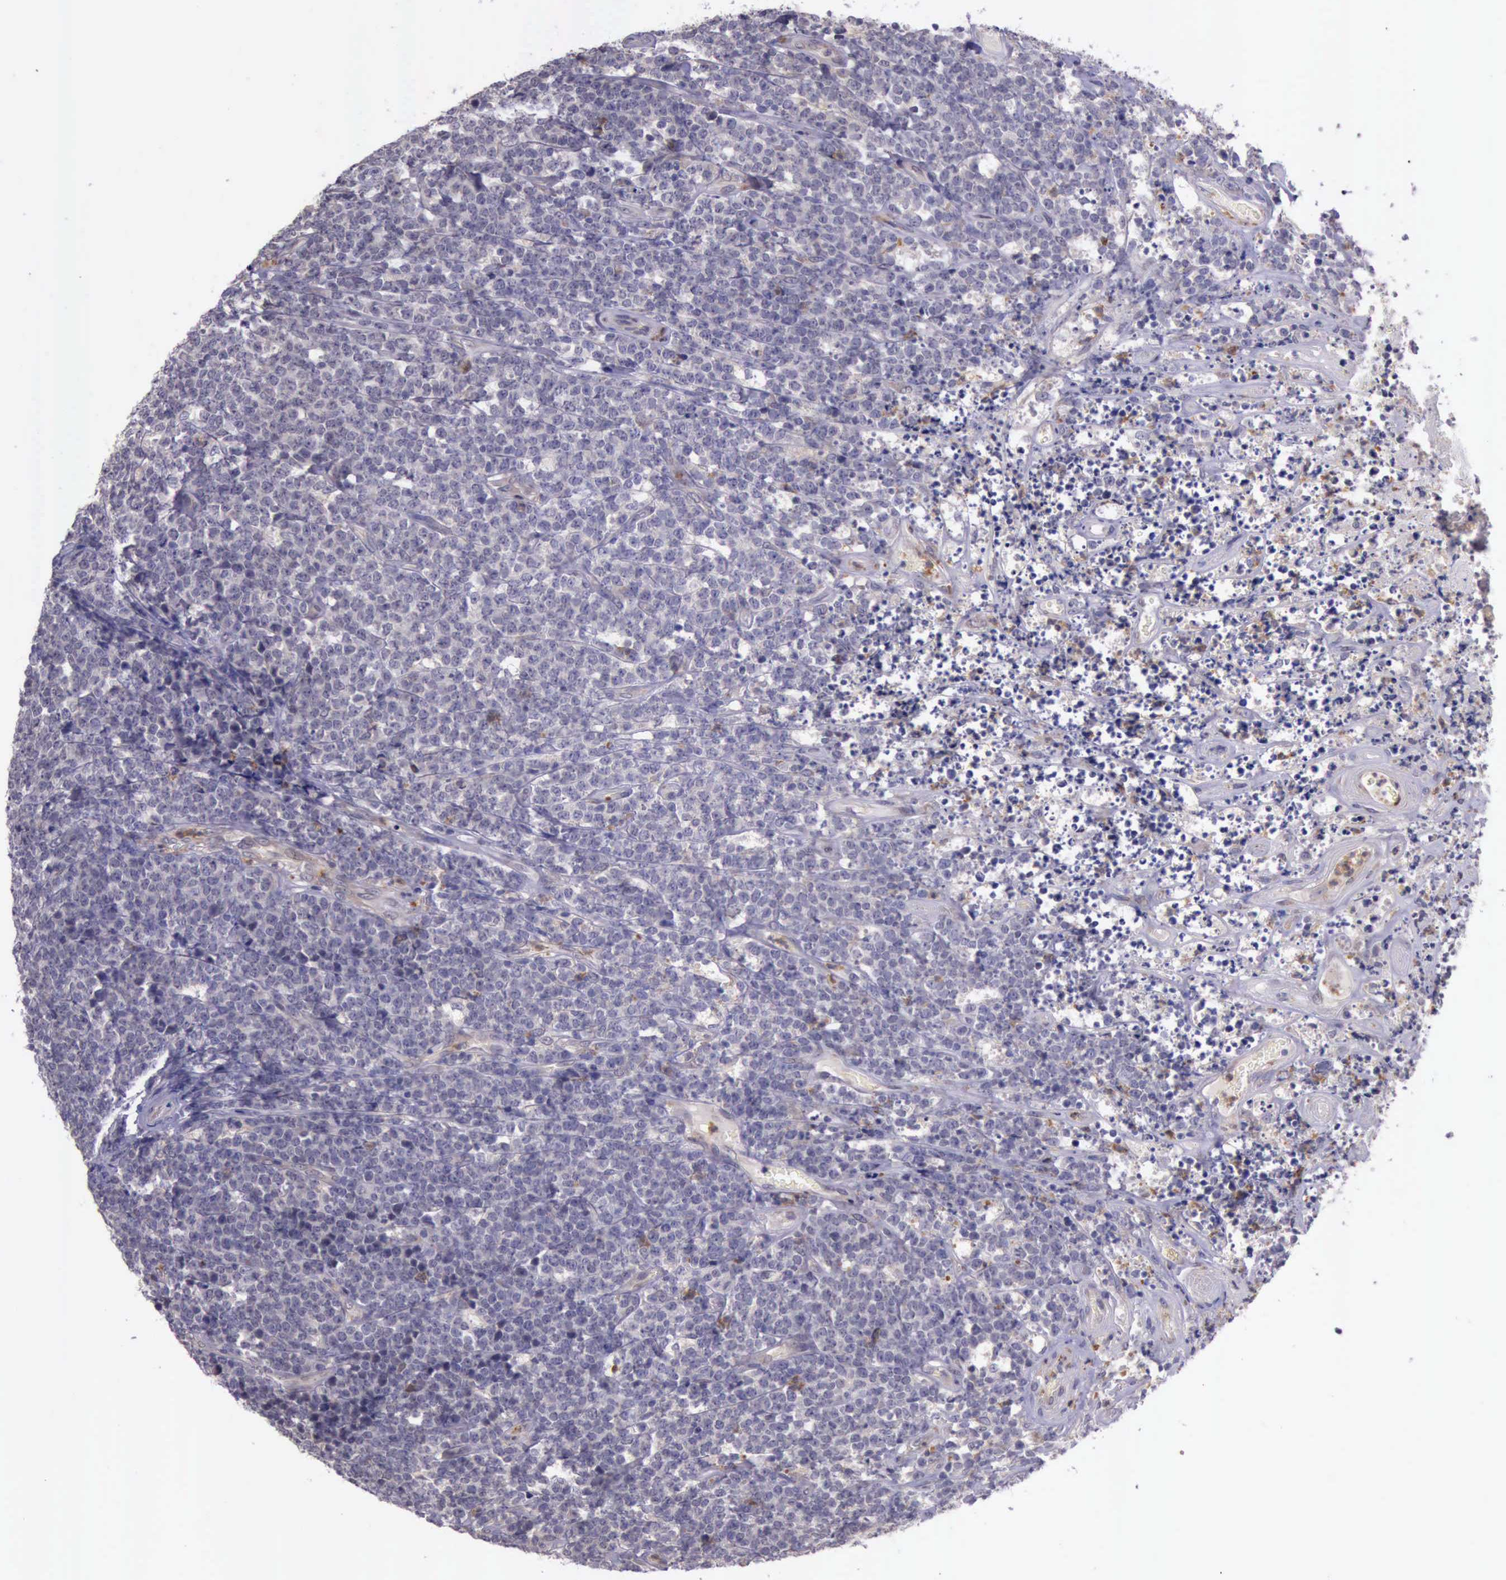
{"staining": {"intensity": "negative", "quantity": "none", "location": "none"}, "tissue": "lymphoma", "cell_type": "Tumor cells", "image_type": "cancer", "snomed": [{"axis": "morphology", "description": "Malignant lymphoma, non-Hodgkin's type, High grade"}, {"axis": "topography", "description": "Small intestine"}, {"axis": "topography", "description": "Colon"}], "caption": "Tumor cells show no significant protein positivity in high-grade malignant lymphoma, non-Hodgkin's type. Brightfield microscopy of immunohistochemistry (IHC) stained with DAB (3,3'-diaminobenzidine) (brown) and hematoxylin (blue), captured at high magnification.", "gene": "PLEK2", "patient": {"sex": "male", "age": 8}}